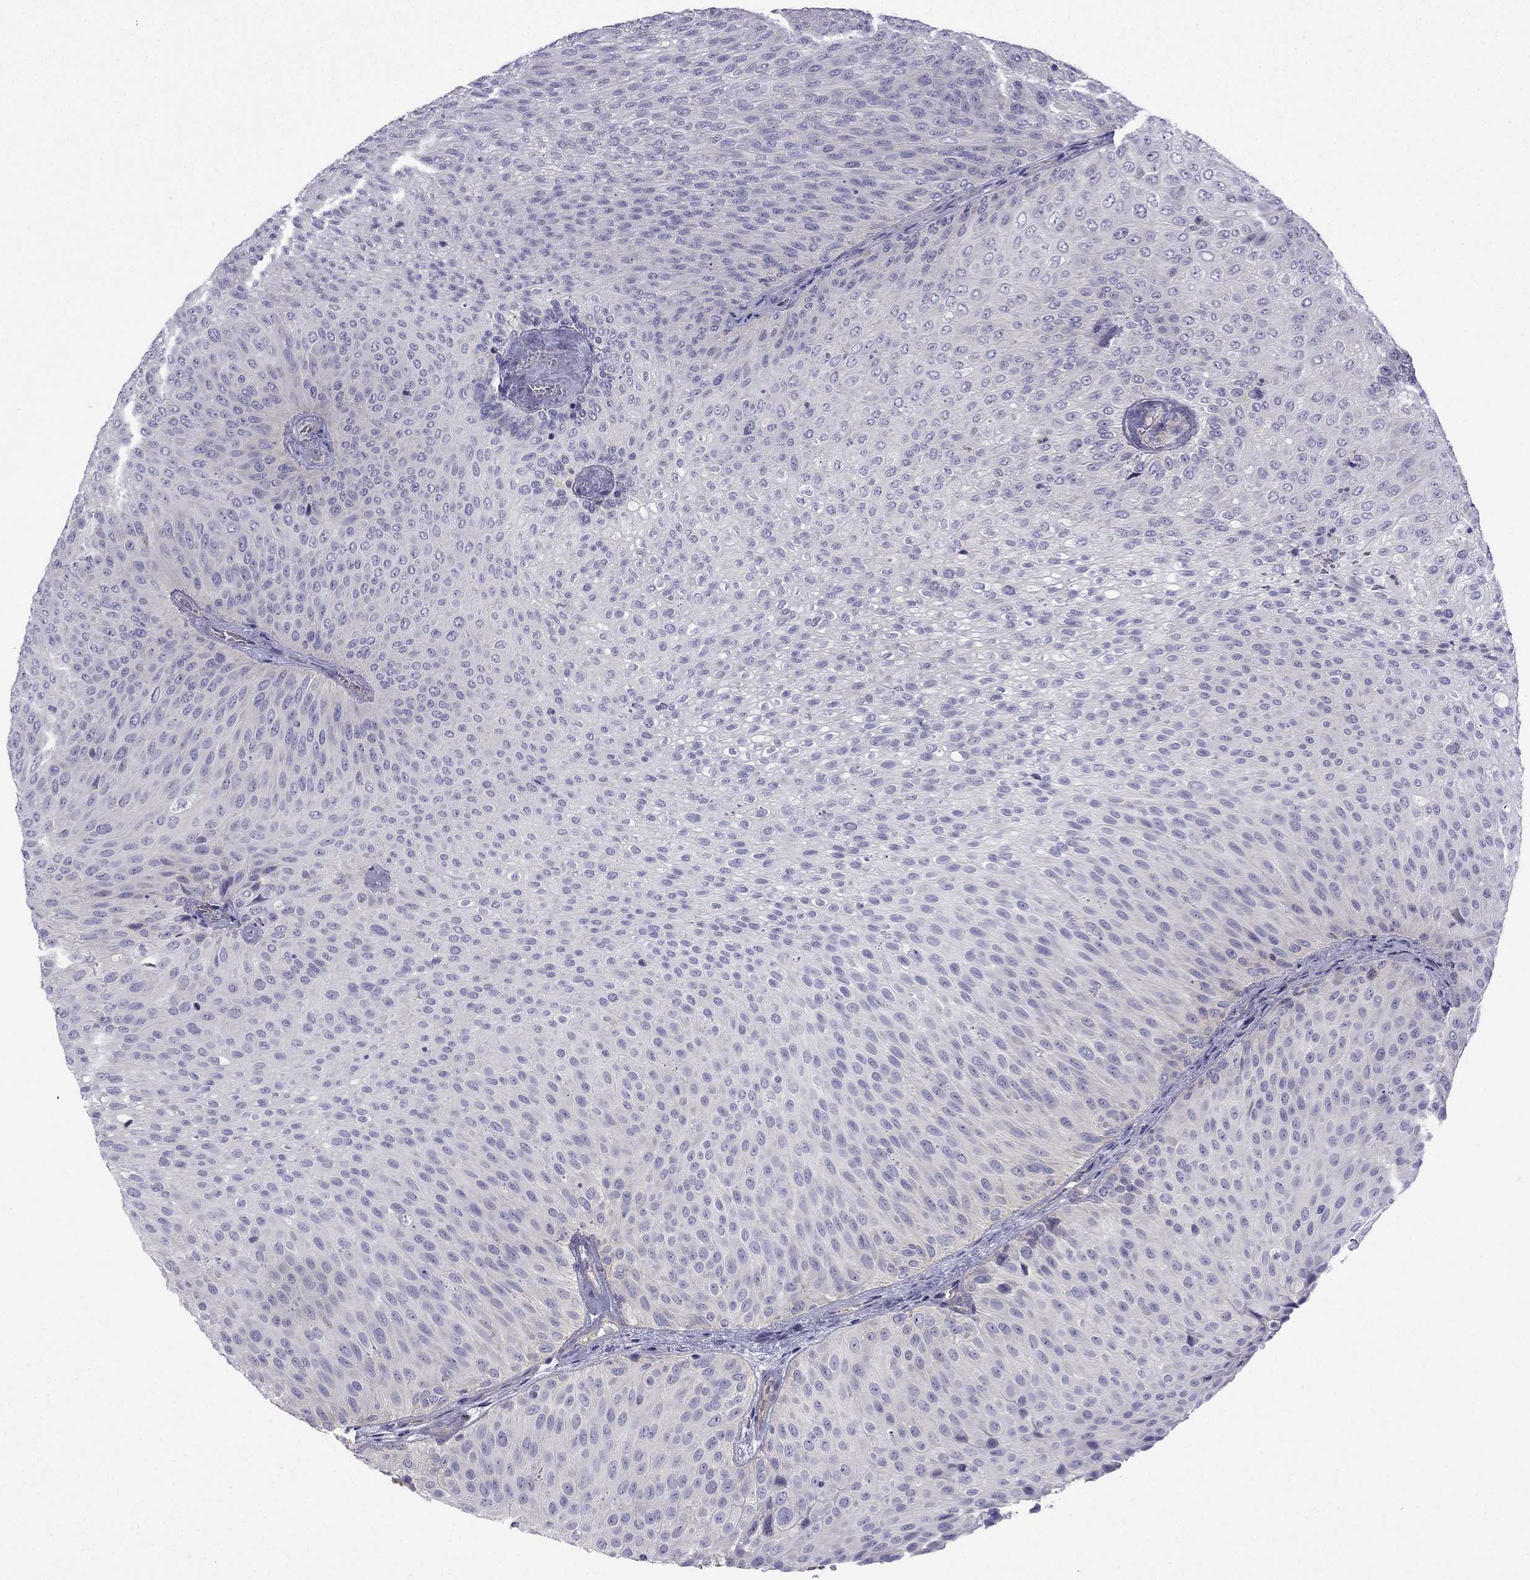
{"staining": {"intensity": "negative", "quantity": "none", "location": "none"}, "tissue": "urothelial cancer", "cell_type": "Tumor cells", "image_type": "cancer", "snomed": [{"axis": "morphology", "description": "Urothelial carcinoma, Low grade"}, {"axis": "topography", "description": "Urinary bladder"}], "caption": "Low-grade urothelial carcinoma was stained to show a protein in brown. There is no significant positivity in tumor cells. (Brightfield microscopy of DAB (3,3'-diaminobenzidine) IHC at high magnification).", "gene": "GJA8", "patient": {"sex": "male", "age": 78}}